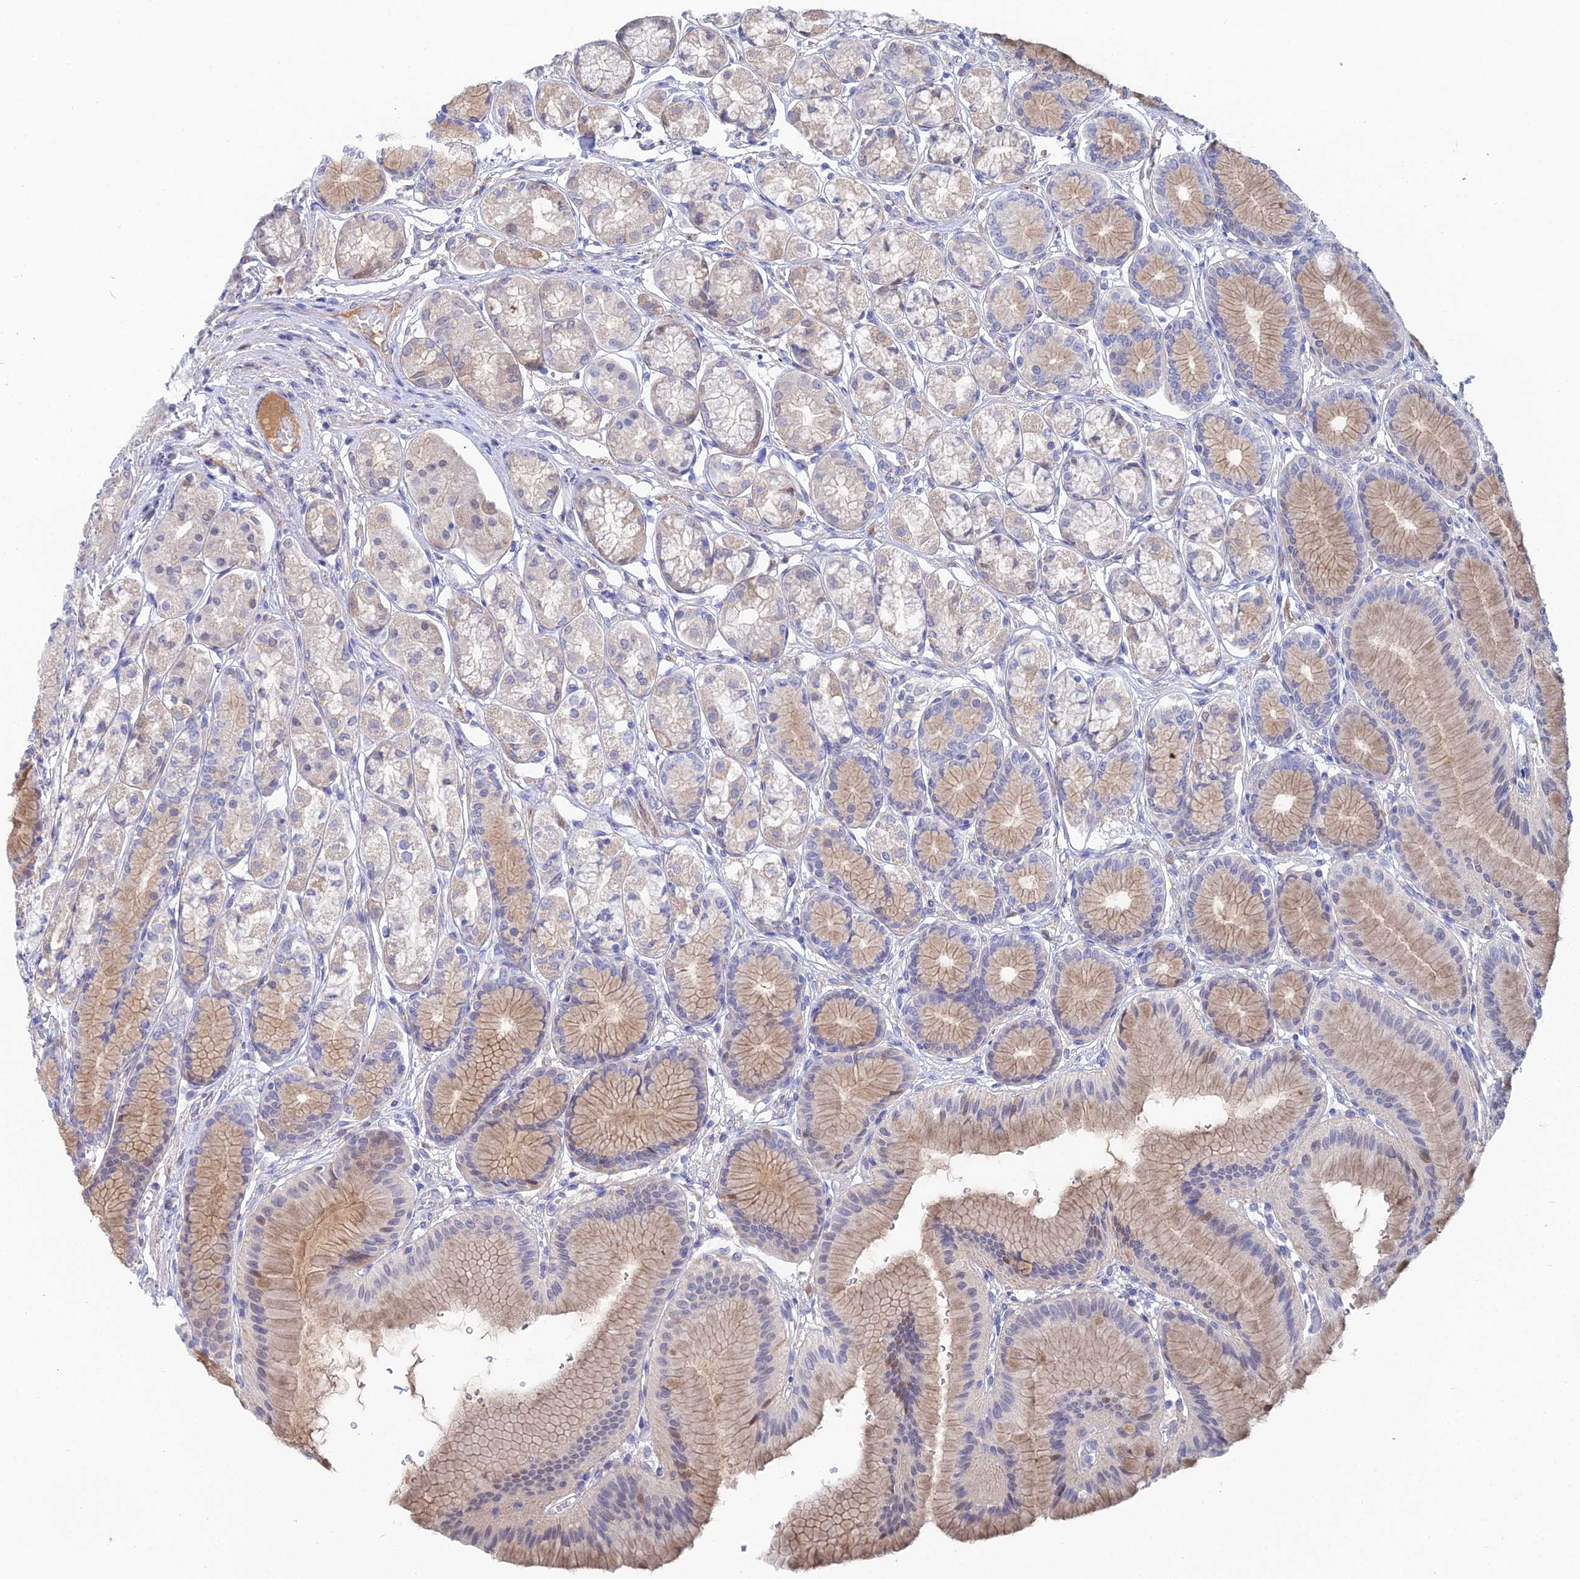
{"staining": {"intensity": "weak", "quantity": "25%-75%", "location": "cytoplasmic/membranous"}, "tissue": "stomach", "cell_type": "Glandular cells", "image_type": "normal", "snomed": [{"axis": "morphology", "description": "Normal tissue, NOS"}, {"axis": "morphology", "description": "Adenocarcinoma, NOS"}, {"axis": "morphology", "description": "Adenocarcinoma, High grade"}, {"axis": "topography", "description": "Stomach, upper"}, {"axis": "topography", "description": "Stomach"}], "caption": "Protein expression analysis of normal human stomach reveals weak cytoplasmic/membranous expression in approximately 25%-75% of glandular cells. (brown staining indicates protein expression, while blue staining denotes nuclei).", "gene": "DNAH14", "patient": {"sex": "female", "age": 65}}